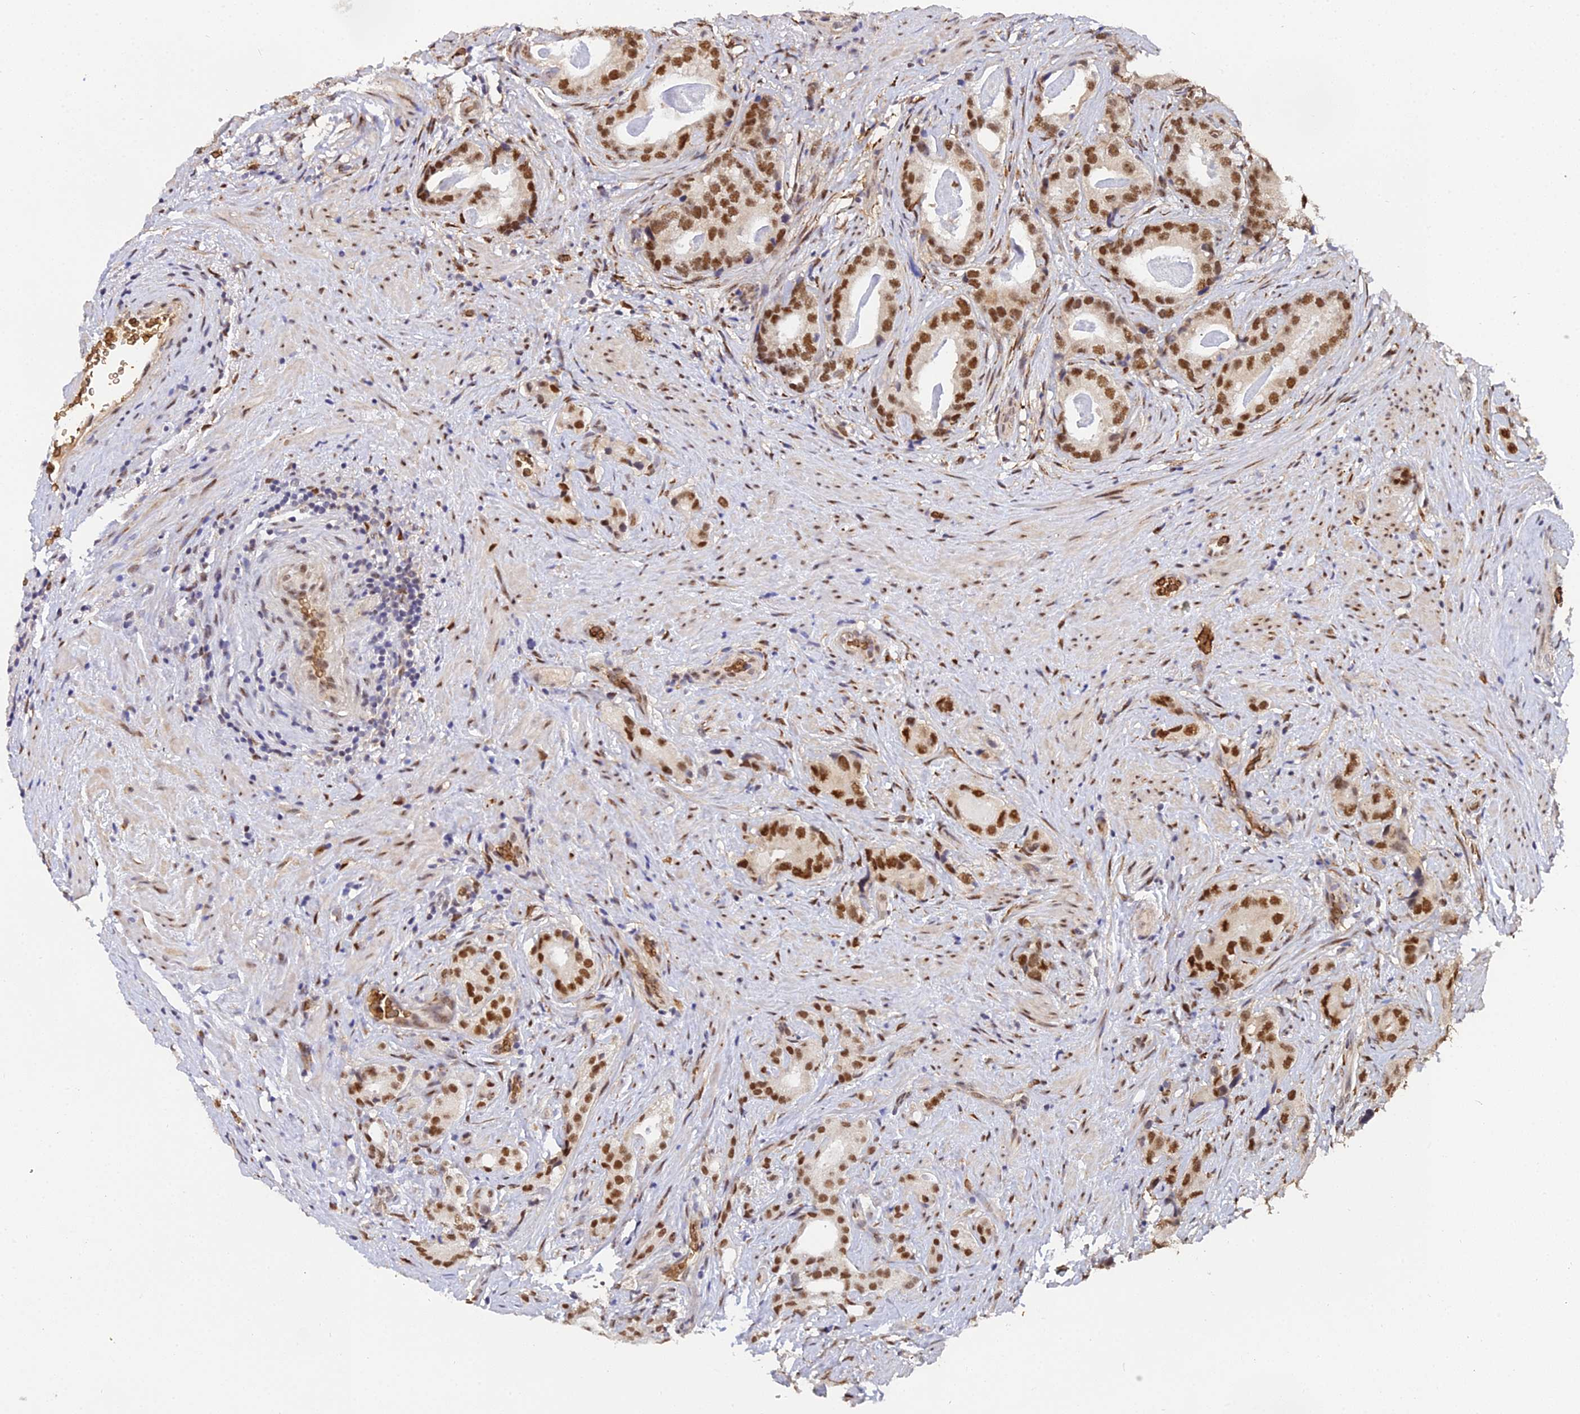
{"staining": {"intensity": "strong", "quantity": ">75%", "location": "nuclear"}, "tissue": "prostate cancer", "cell_type": "Tumor cells", "image_type": "cancer", "snomed": [{"axis": "morphology", "description": "Adenocarcinoma, Low grade"}, {"axis": "topography", "description": "Prostate"}], "caption": "Prostate adenocarcinoma (low-grade) stained for a protein (brown) shows strong nuclear positive positivity in approximately >75% of tumor cells.", "gene": "BCL9", "patient": {"sex": "male", "age": 71}}